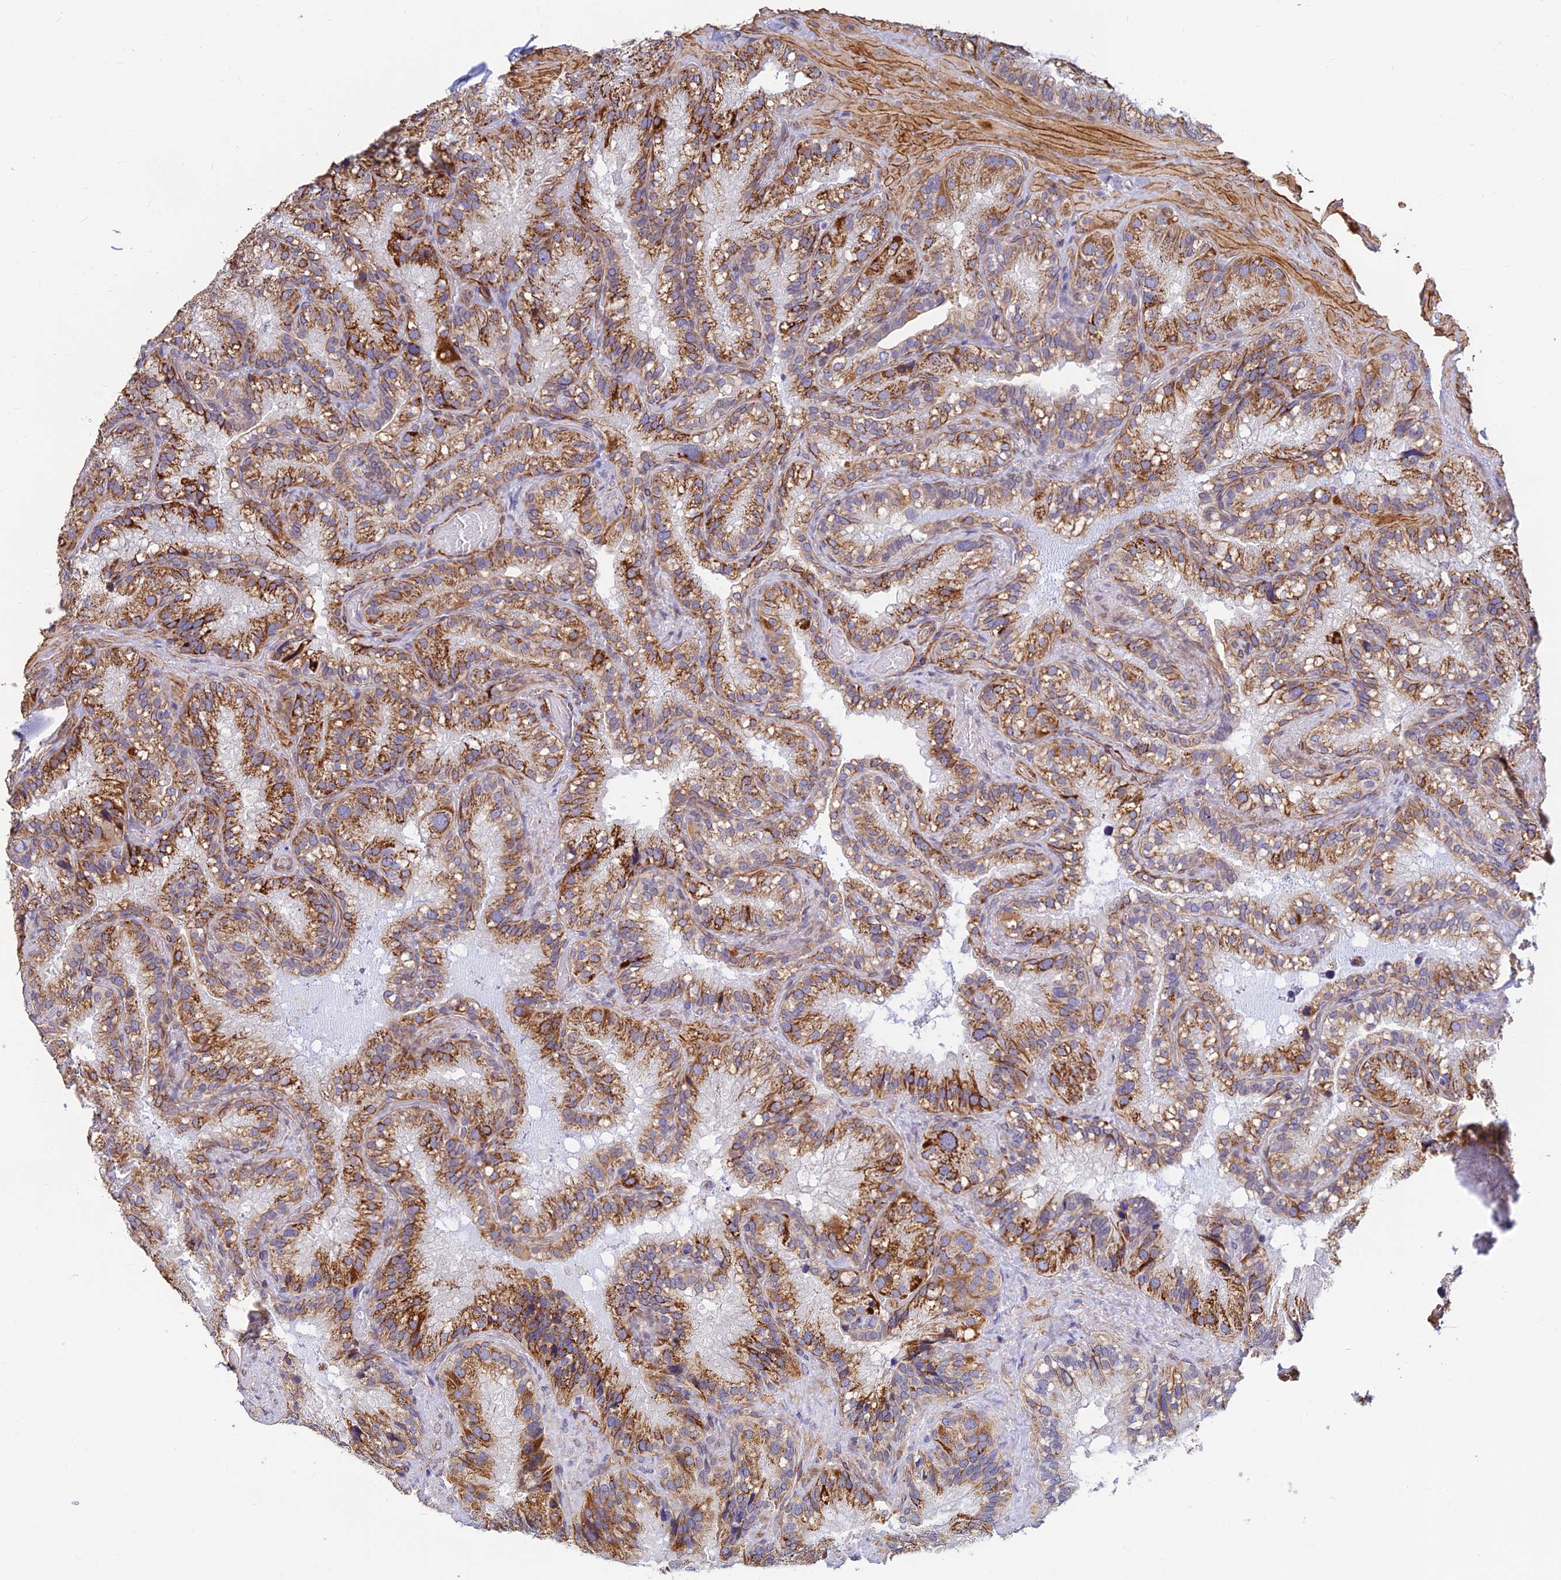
{"staining": {"intensity": "moderate", "quantity": ">75%", "location": "cytoplasmic/membranous"}, "tissue": "seminal vesicle", "cell_type": "Glandular cells", "image_type": "normal", "snomed": [{"axis": "morphology", "description": "Normal tissue, NOS"}, {"axis": "topography", "description": "Prostate"}, {"axis": "topography", "description": "Seminal veicle"}], "caption": "Brown immunohistochemical staining in unremarkable seminal vesicle demonstrates moderate cytoplasmic/membranous staining in about >75% of glandular cells.", "gene": "ALDH1L2", "patient": {"sex": "male", "age": 68}}